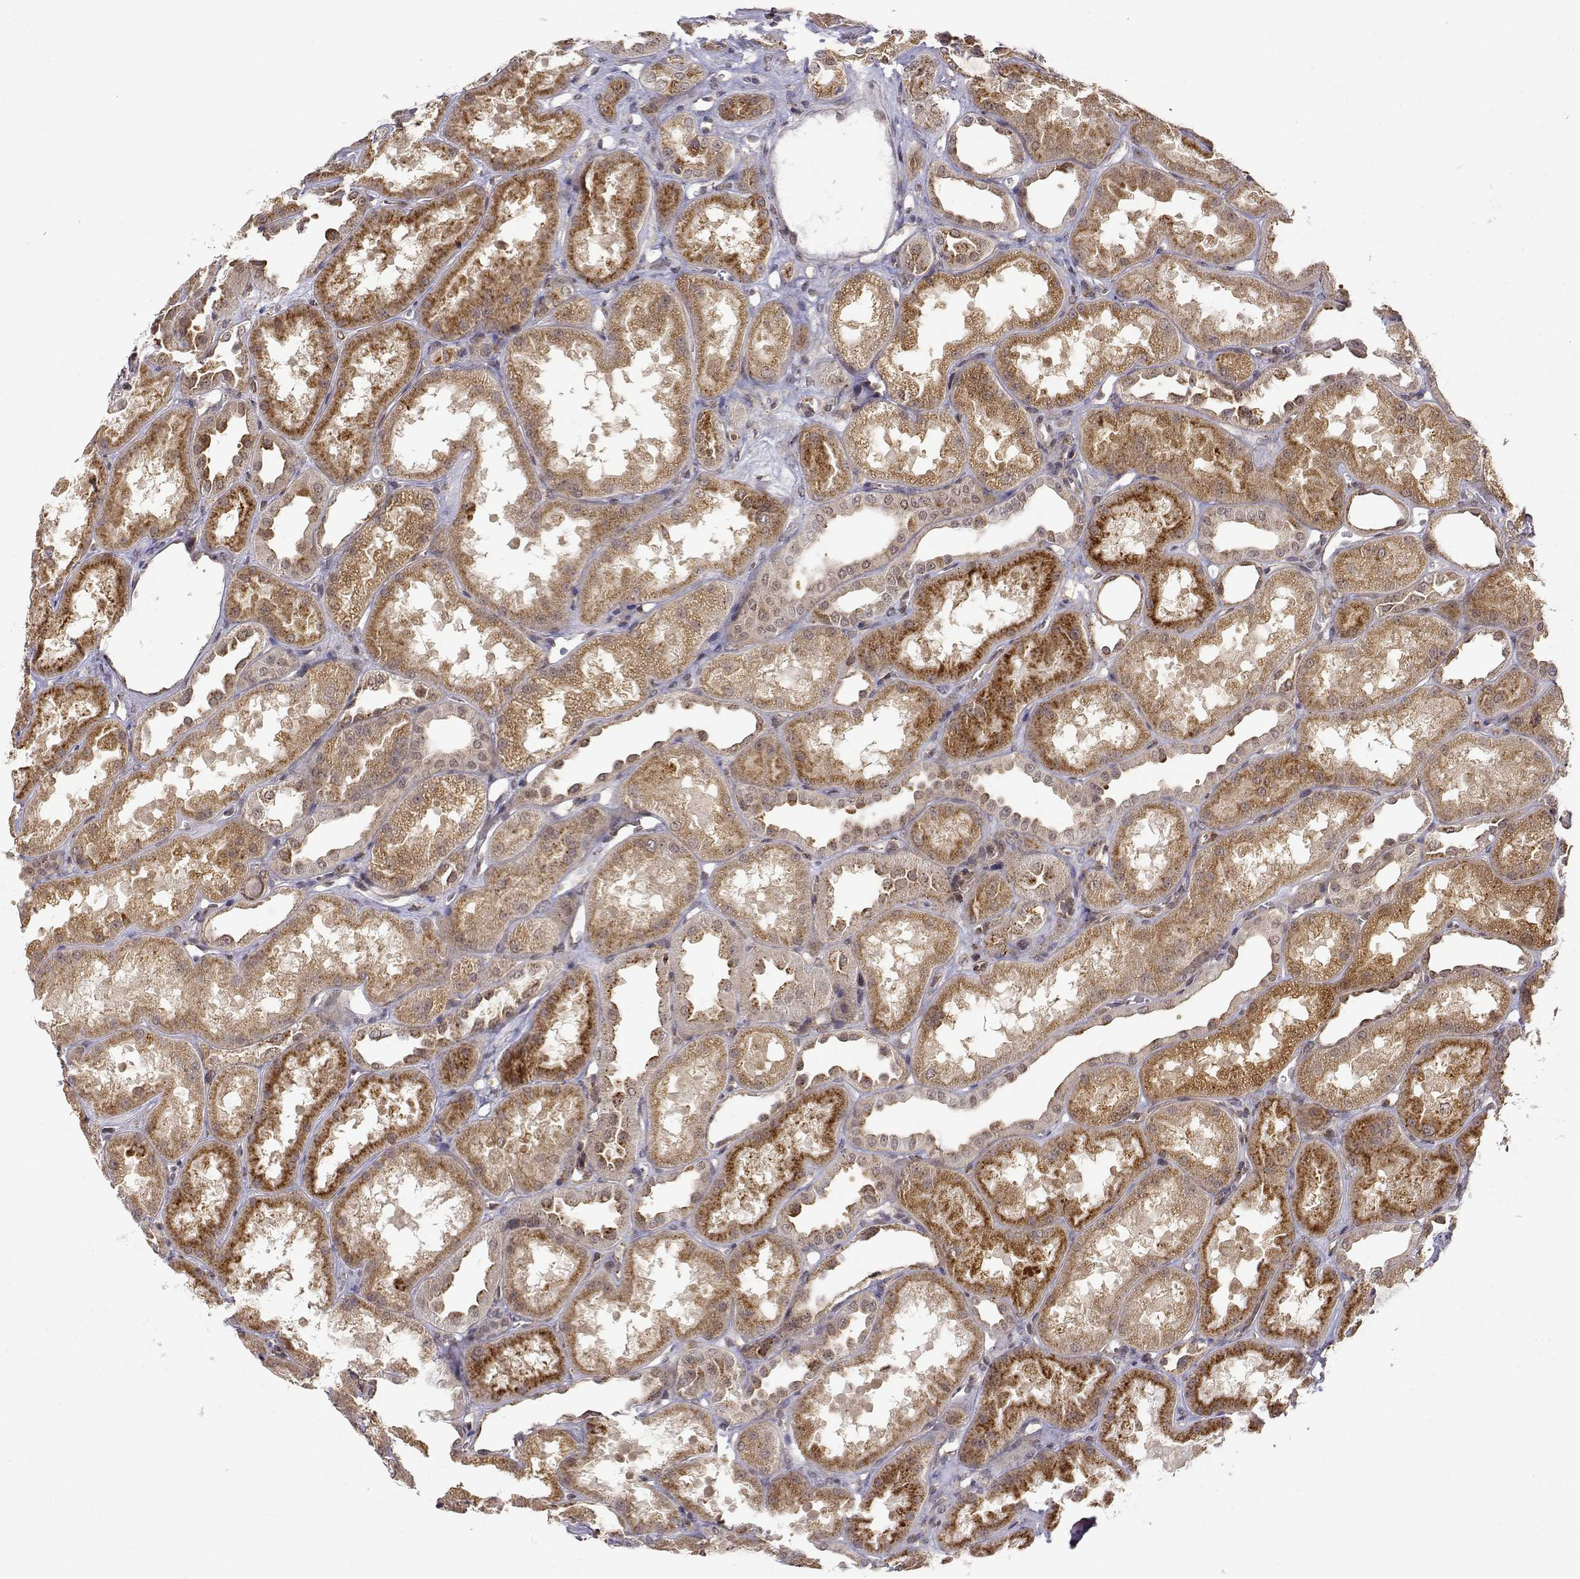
{"staining": {"intensity": "weak", "quantity": "<25%", "location": "cytoplasmic/membranous"}, "tissue": "kidney", "cell_type": "Cells in glomeruli", "image_type": "normal", "snomed": [{"axis": "morphology", "description": "Normal tissue, NOS"}, {"axis": "topography", "description": "Kidney"}], "caption": "High magnification brightfield microscopy of benign kidney stained with DAB (brown) and counterstained with hematoxylin (blue): cells in glomeruli show no significant staining. (Stains: DAB IHC with hematoxylin counter stain, Microscopy: brightfield microscopy at high magnification).", "gene": "RNF13", "patient": {"sex": "male", "age": 61}}